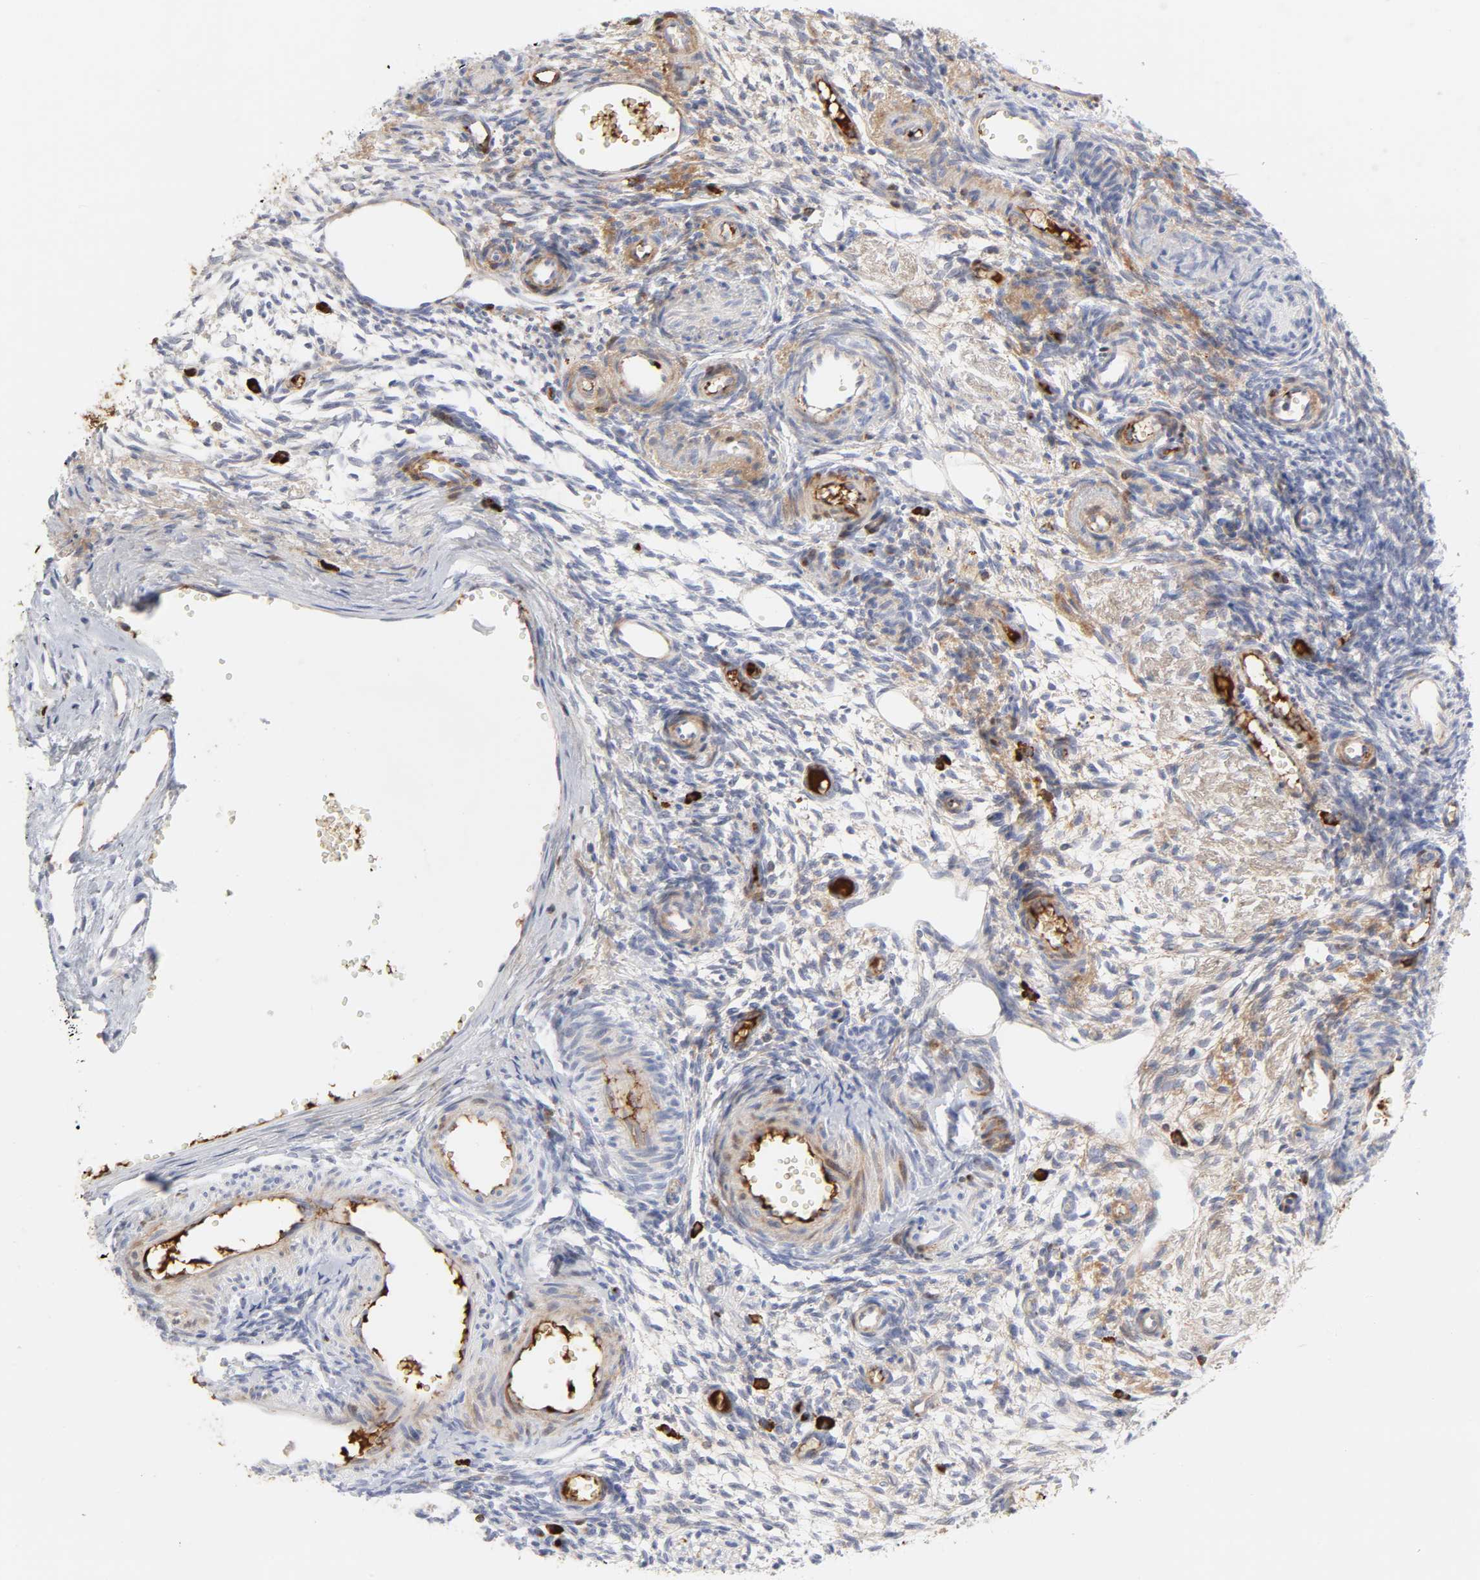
{"staining": {"intensity": "negative", "quantity": "none", "location": "none"}, "tissue": "ovary", "cell_type": "Ovarian stroma cells", "image_type": "normal", "snomed": [{"axis": "morphology", "description": "Normal tissue, NOS"}, {"axis": "topography", "description": "Ovary"}], "caption": "This is an immunohistochemistry histopathology image of benign human ovary. There is no staining in ovarian stroma cells.", "gene": "PLAT", "patient": {"sex": "female", "age": 35}}